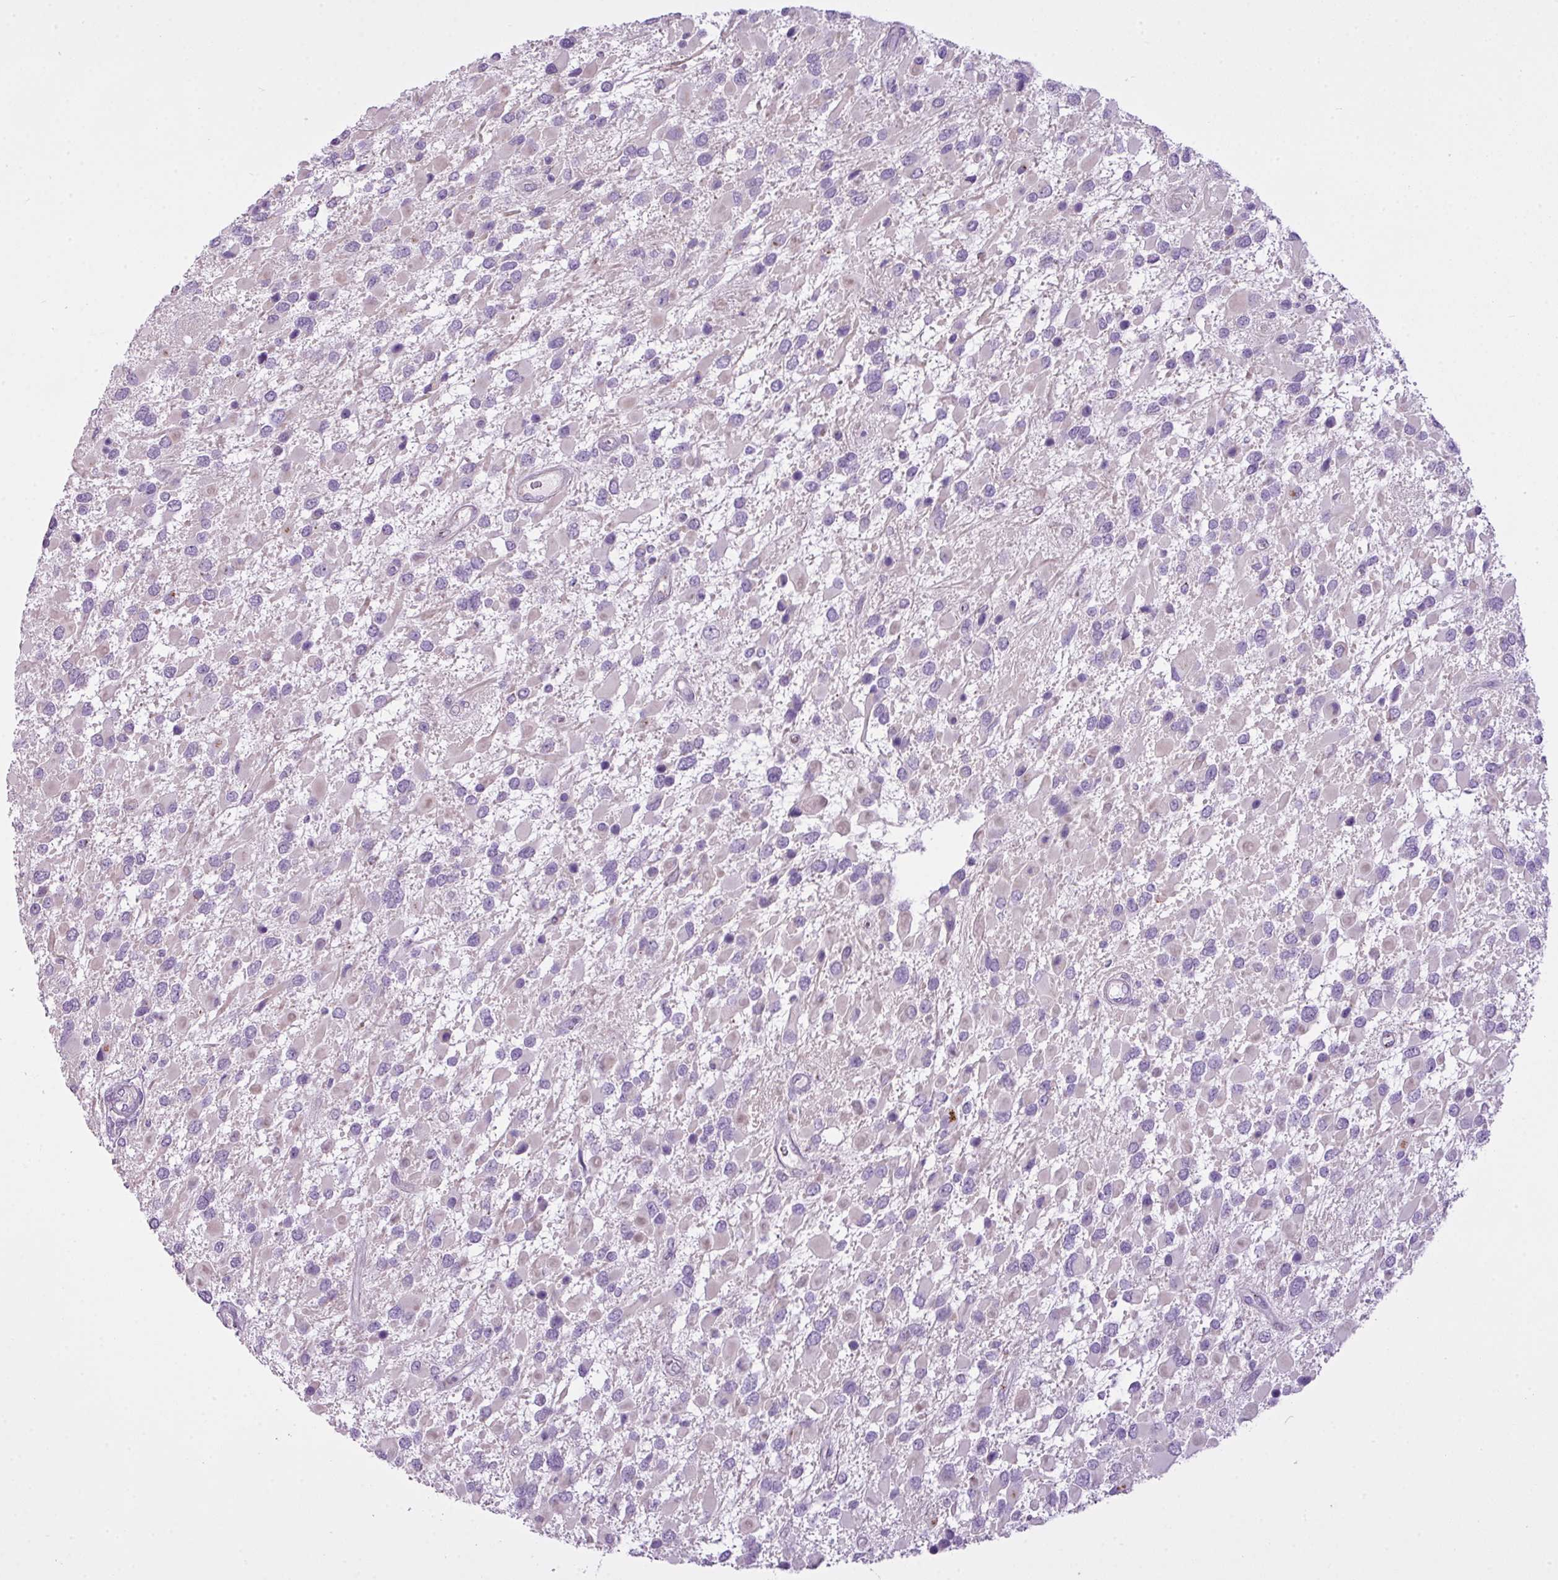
{"staining": {"intensity": "negative", "quantity": "none", "location": "none"}, "tissue": "glioma", "cell_type": "Tumor cells", "image_type": "cancer", "snomed": [{"axis": "morphology", "description": "Glioma, malignant, High grade"}, {"axis": "topography", "description": "Brain"}], "caption": "The IHC micrograph has no significant expression in tumor cells of glioma tissue. (DAB immunohistochemistry with hematoxylin counter stain).", "gene": "FAM43A", "patient": {"sex": "male", "age": 53}}